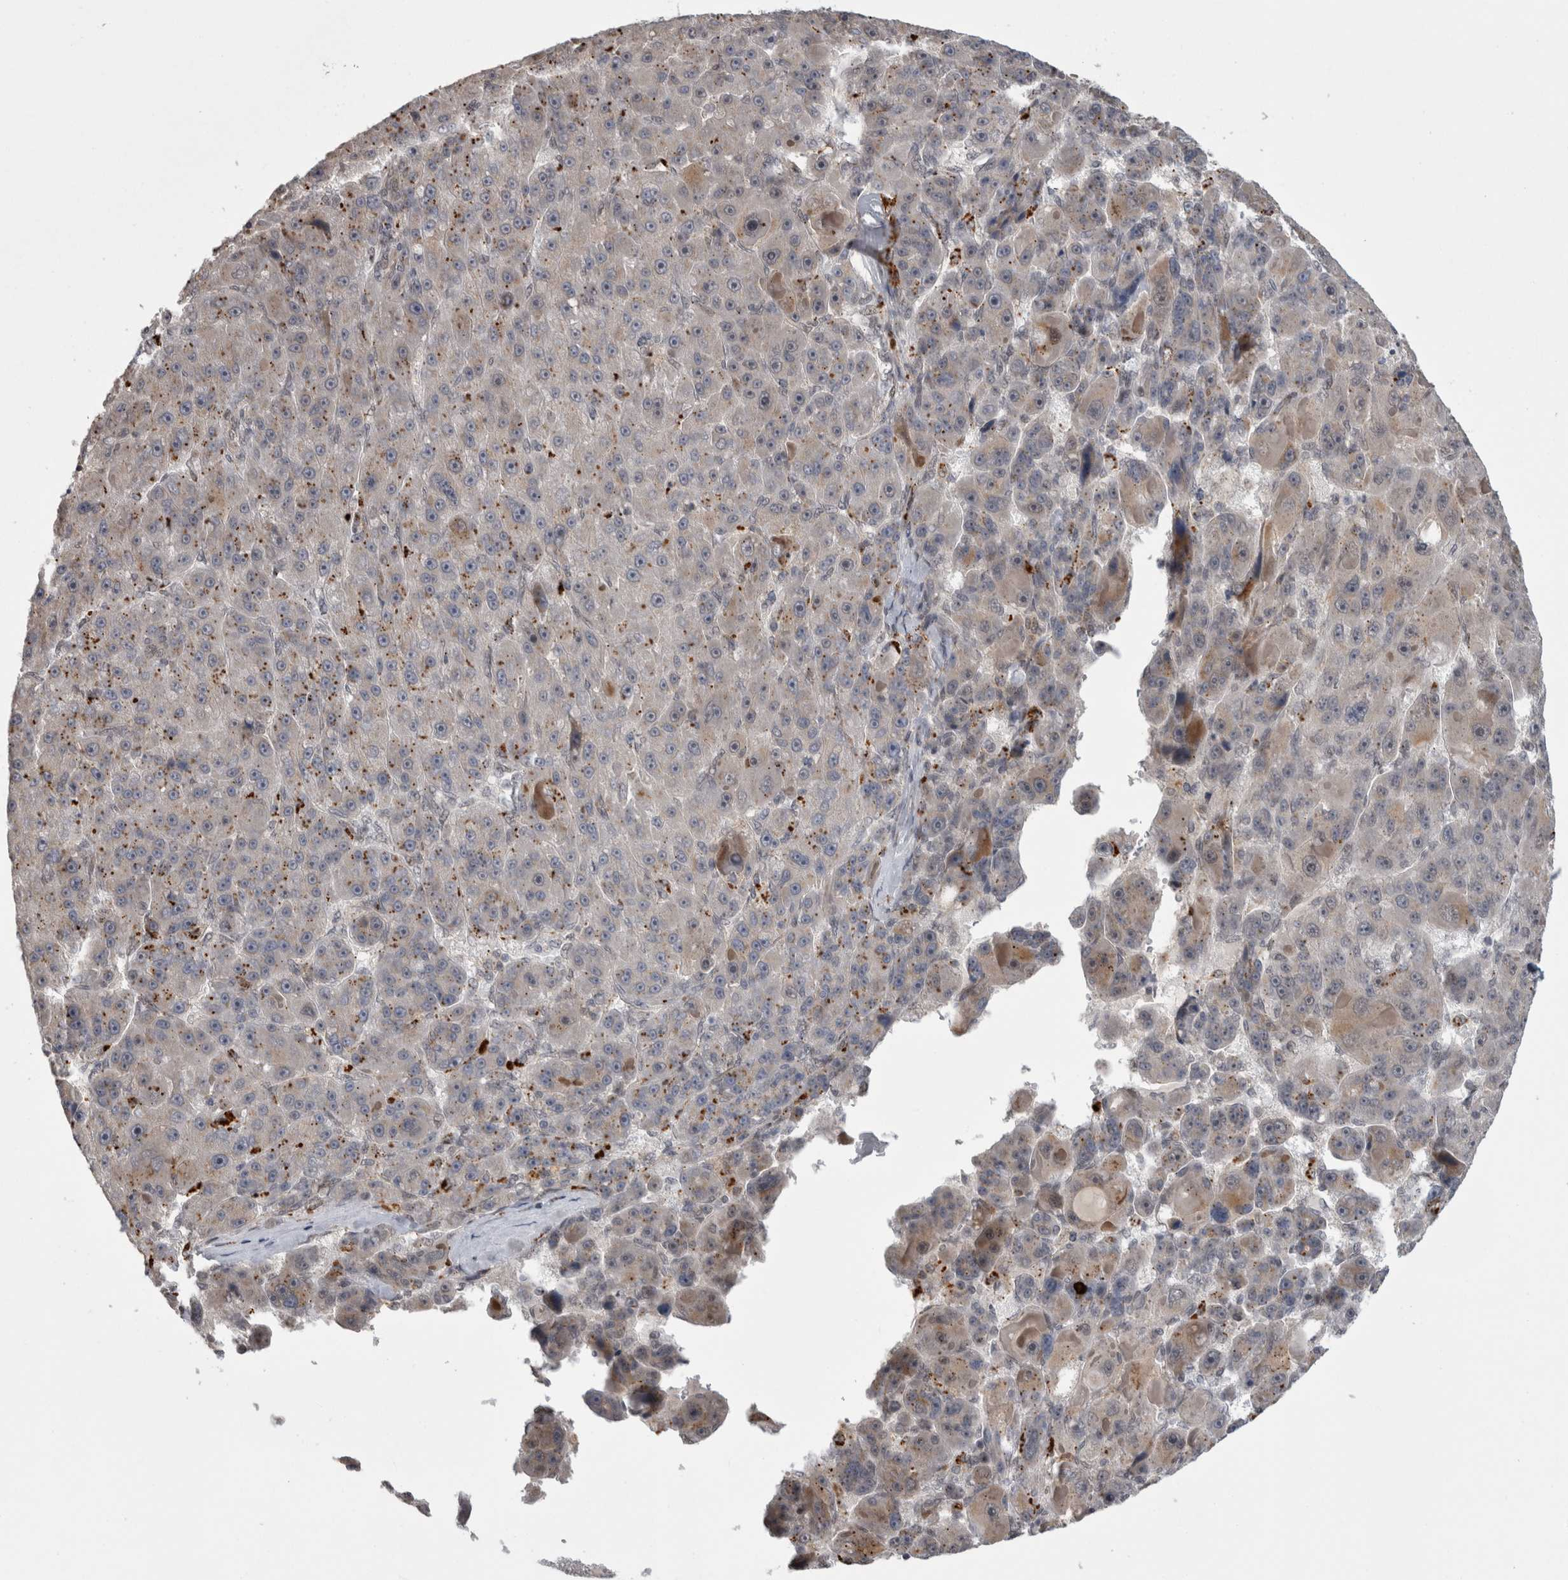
{"staining": {"intensity": "moderate", "quantity": "<25%", "location": "cytoplasmic/membranous"}, "tissue": "liver cancer", "cell_type": "Tumor cells", "image_type": "cancer", "snomed": [{"axis": "morphology", "description": "Carcinoma, Hepatocellular, NOS"}, {"axis": "topography", "description": "Liver"}], "caption": "Liver hepatocellular carcinoma tissue demonstrates moderate cytoplasmic/membranous positivity in approximately <25% of tumor cells, visualized by immunohistochemistry. (DAB IHC with brightfield microscopy, high magnification).", "gene": "MTBP", "patient": {"sex": "male", "age": 76}}